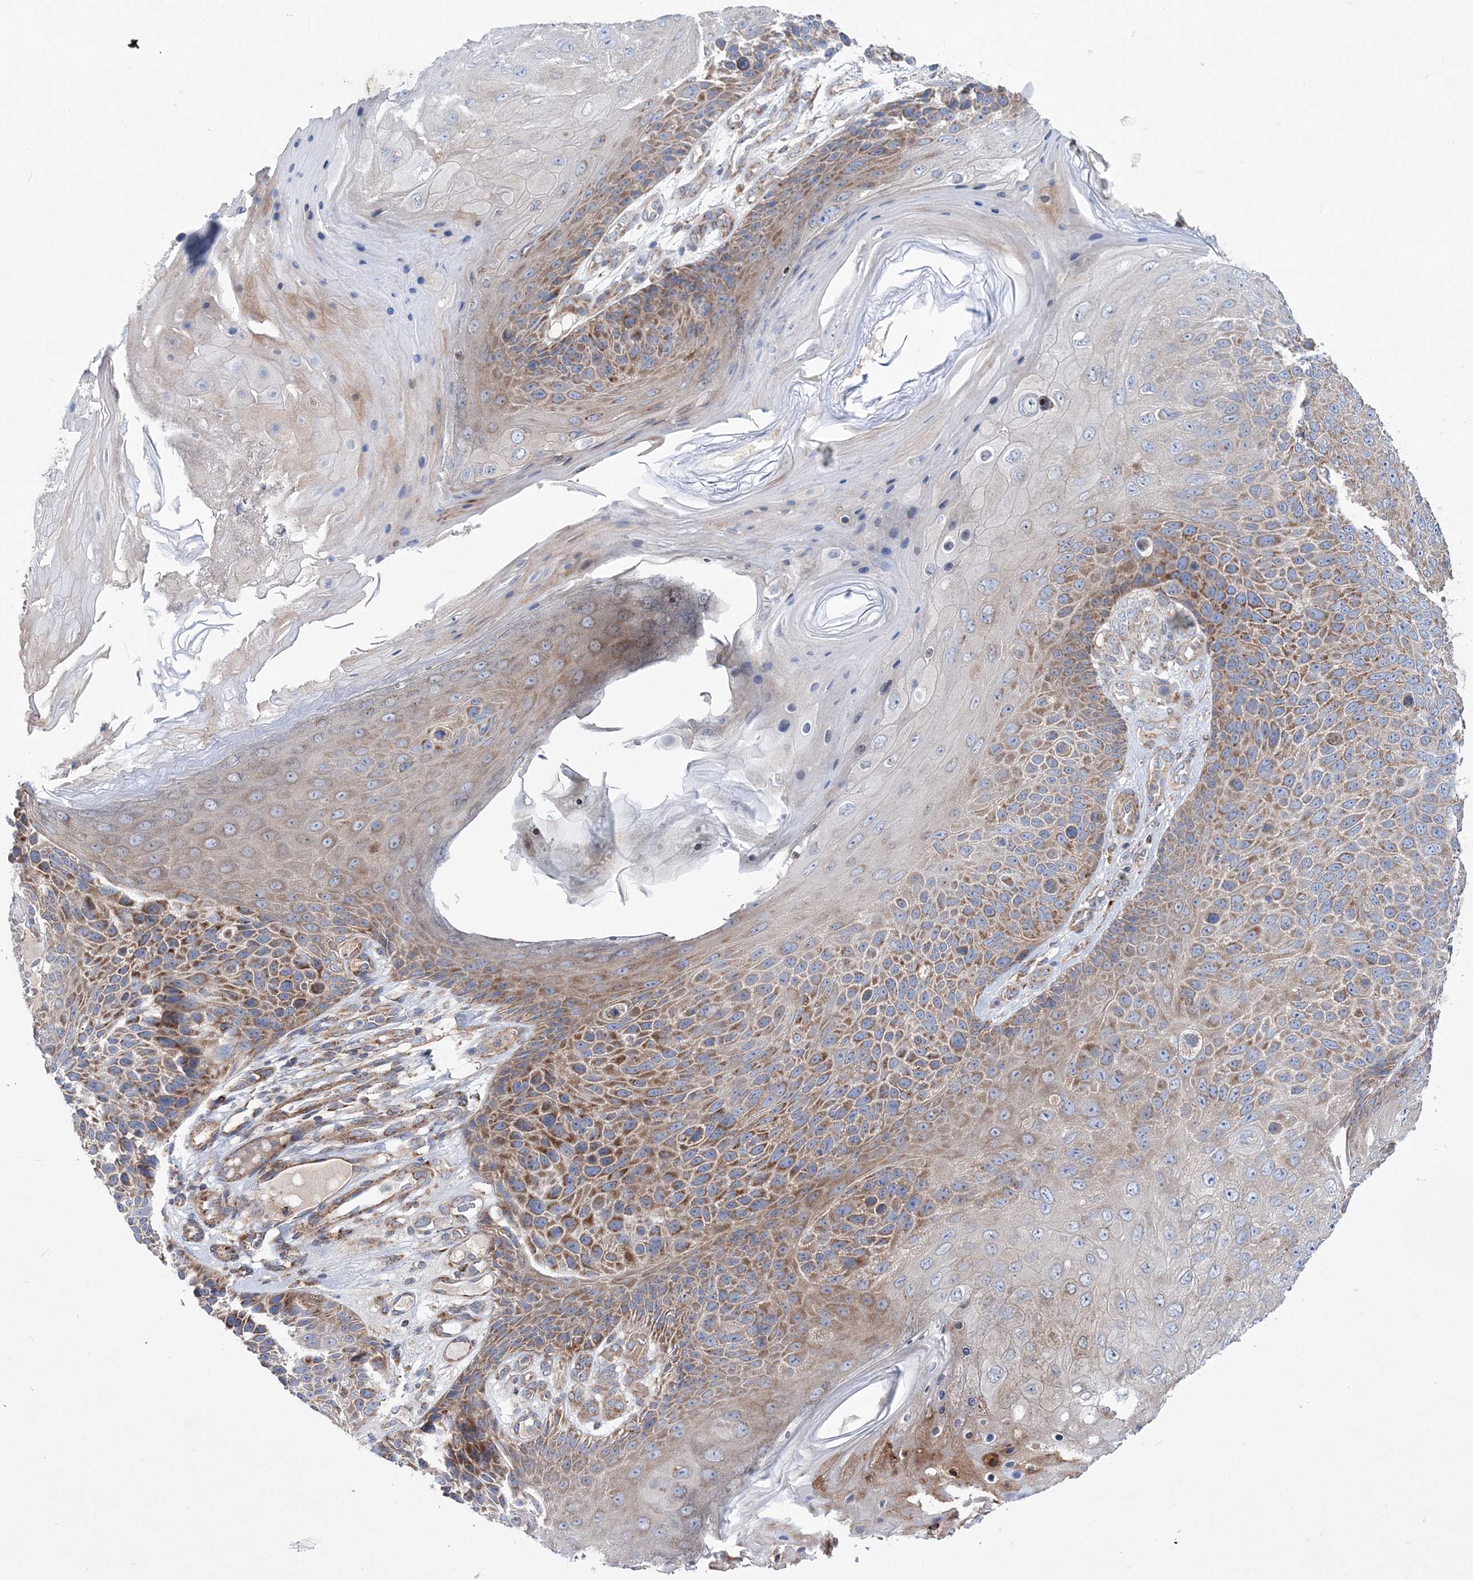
{"staining": {"intensity": "moderate", "quantity": ">75%", "location": "cytoplasmic/membranous"}, "tissue": "skin cancer", "cell_type": "Tumor cells", "image_type": "cancer", "snomed": [{"axis": "morphology", "description": "Squamous cell carcinoma, NOS"}, {"axis": "topography", "description": "Skin"}], "caption": "High-magnification brightfield microscopy of skin cancer (squamous cell carcinoma) stained with DAB (brown) and counterstained with hematoxylin (blue). tumor cells exhibit moderate cytoplasmic/membranous positivity is seen in about>75% of cells. (DAB (3,3'-diaminobenzidine) IHC, brown staining for protein, blue staining for nuclei).", "gene": "NGLY1", "patient": {"sex": "female", "age": 88}}